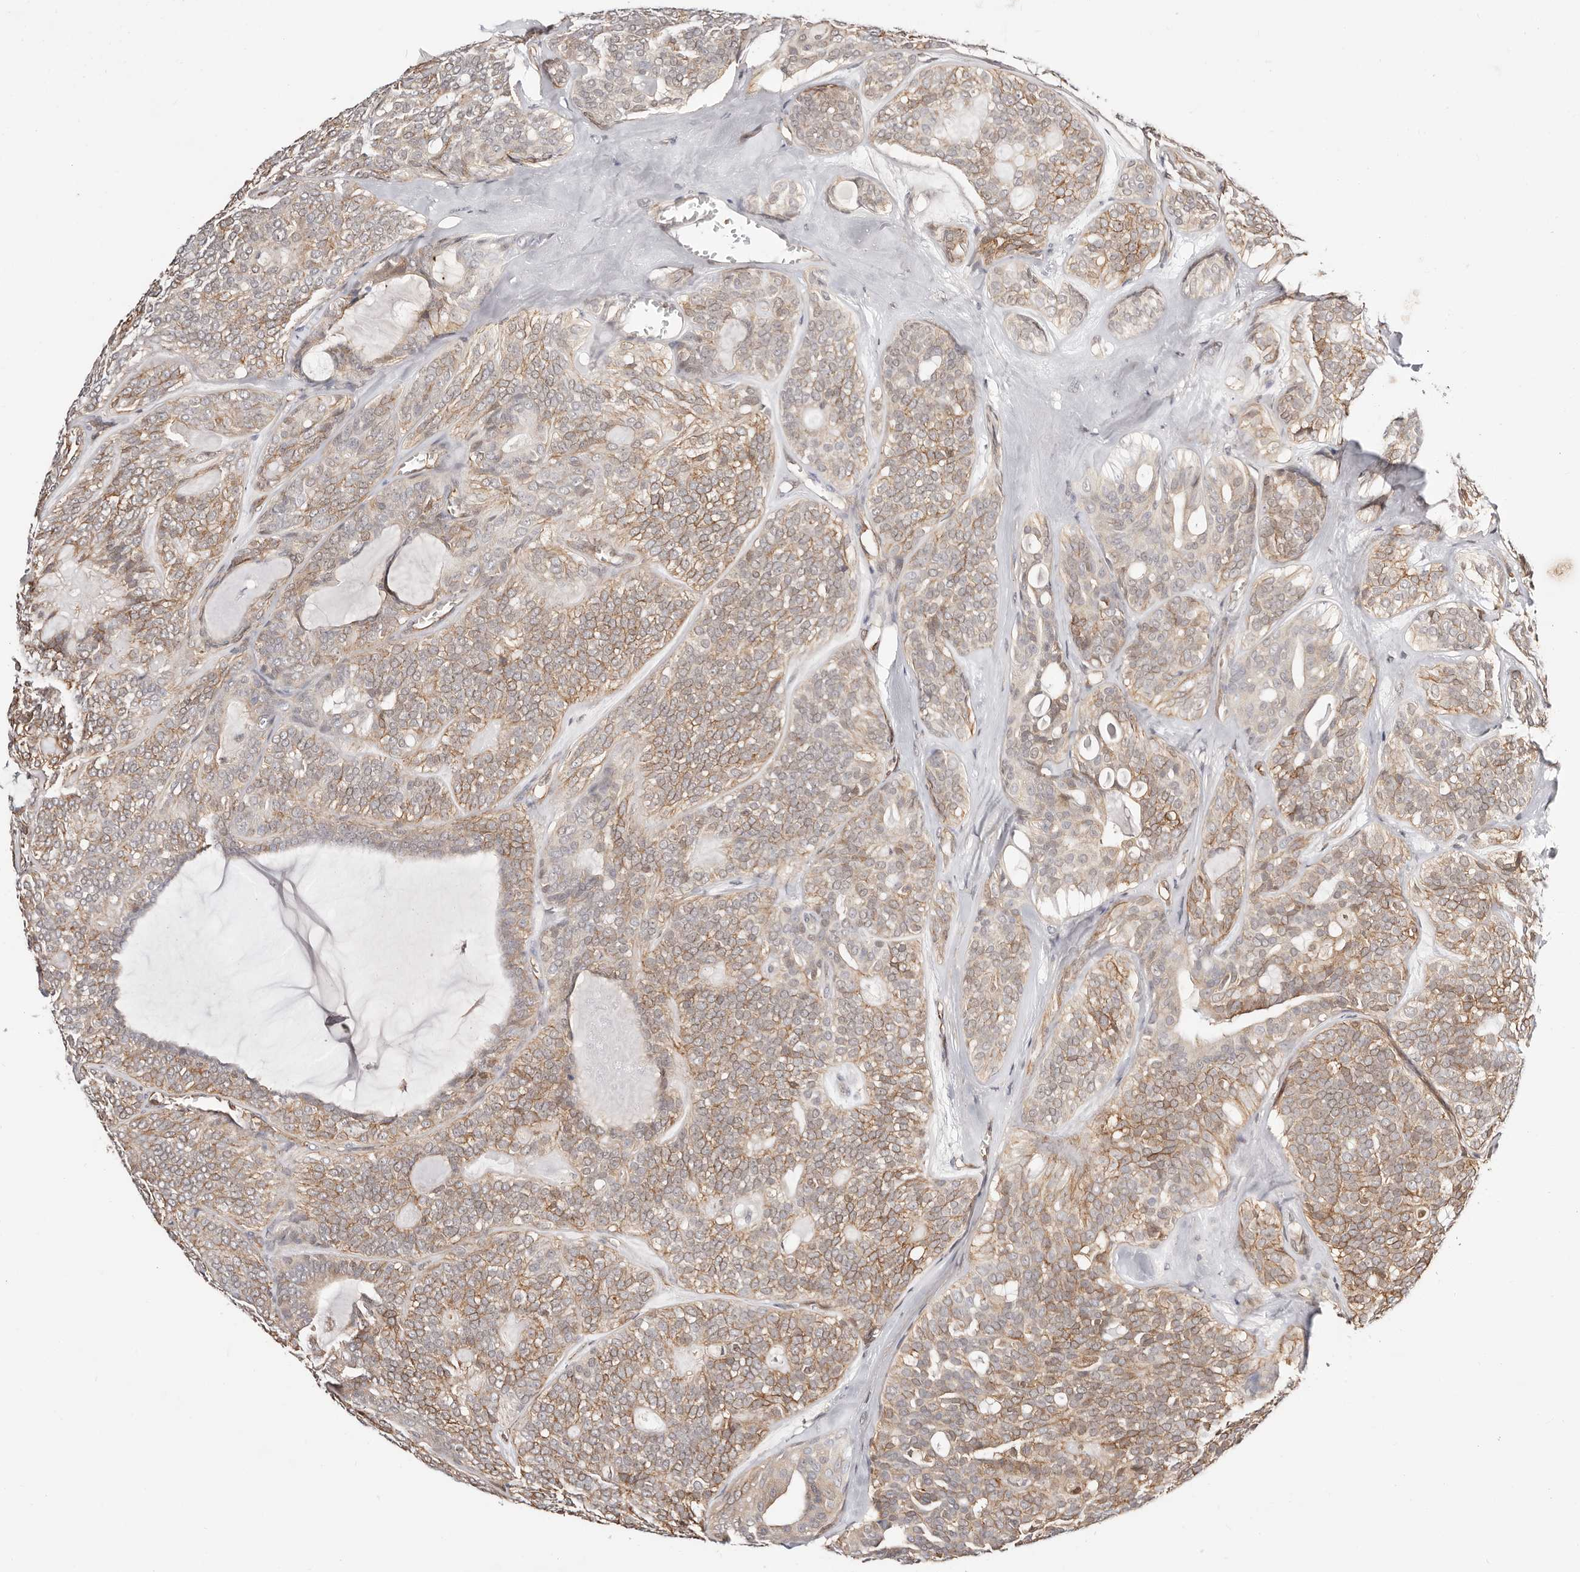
{"staining": {"intensity": "moderate", "quantity": ">75%", "location": "cytoplasmic/membranous"}, "tissue": "head and neck cancer", "cell_type": "Tumor cells", "image_type": "cancer", "snomed": [{"axis": "morphology", "description": "Adenocarcinoma, NOS"}, {"axis": "topography", "description": "Head-Neck"}], "caption": "DAB immunohistochemical staining of human head and neck cancer (adenocarcinoma) displays moderate cytoplasmic/membranous protein staining in approximately >75% of tumor cells.", "gene": "STAT5A", "patient": {"sex": "male", "age": 66}}